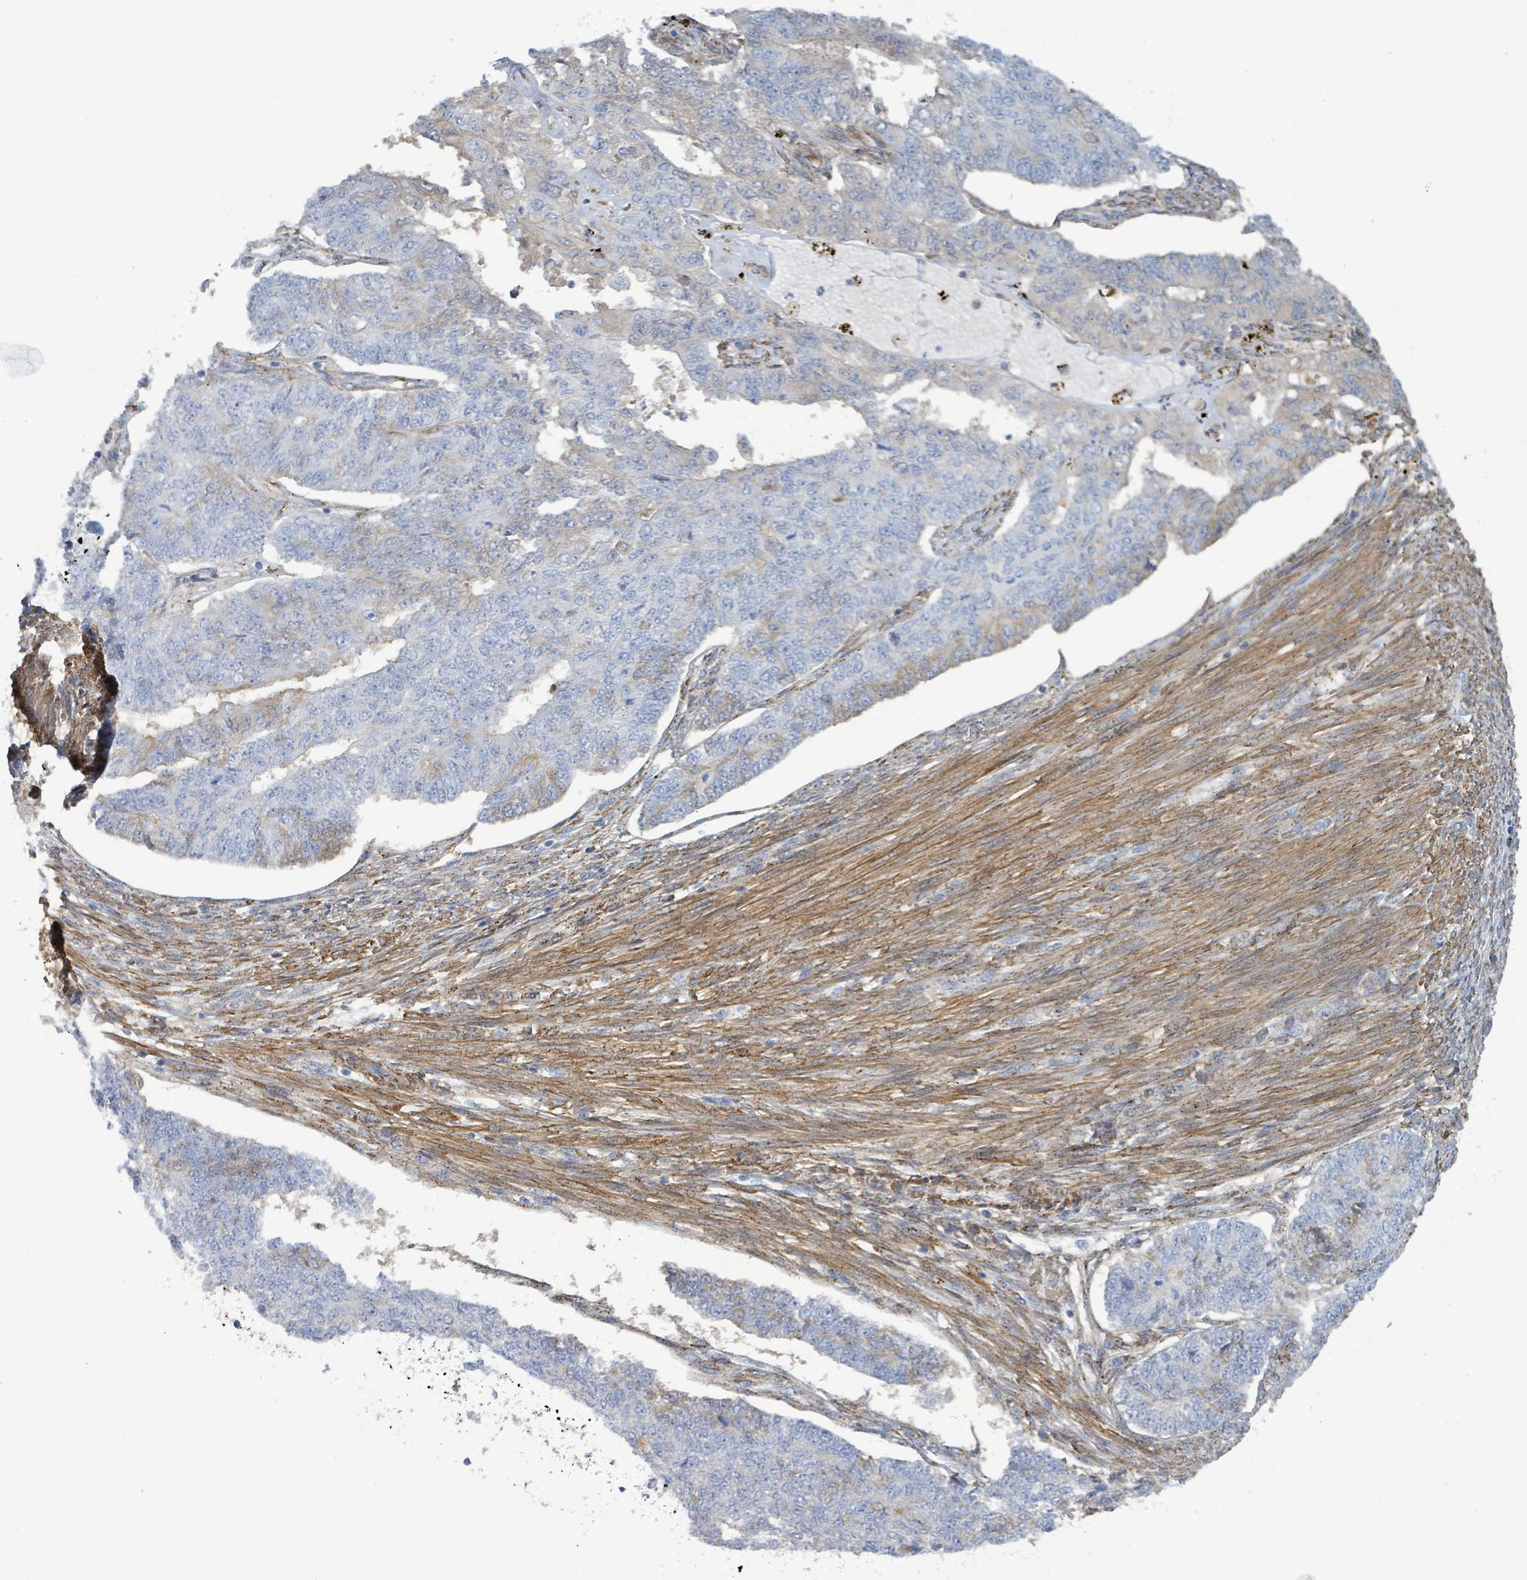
{"staining": {"intensity": "negative", "quantity": "none", "location": "none"}, "tissue": "endometrial cancer", "cell_type": "Tumor cells", "image_type": "cancer", "snomed": [{"axis": "morphology", "description": "Adenocarcinoma, NOS"}, {"axis": "topography", "description": "Endometrium"}], "caption": "Immunohistochemical staining of human adenocarcinoma (endometrial) displays no significant expression in tumor cells.", "gene": "DMRTC1B", "patient": {"sex": "female", "age": 32}}